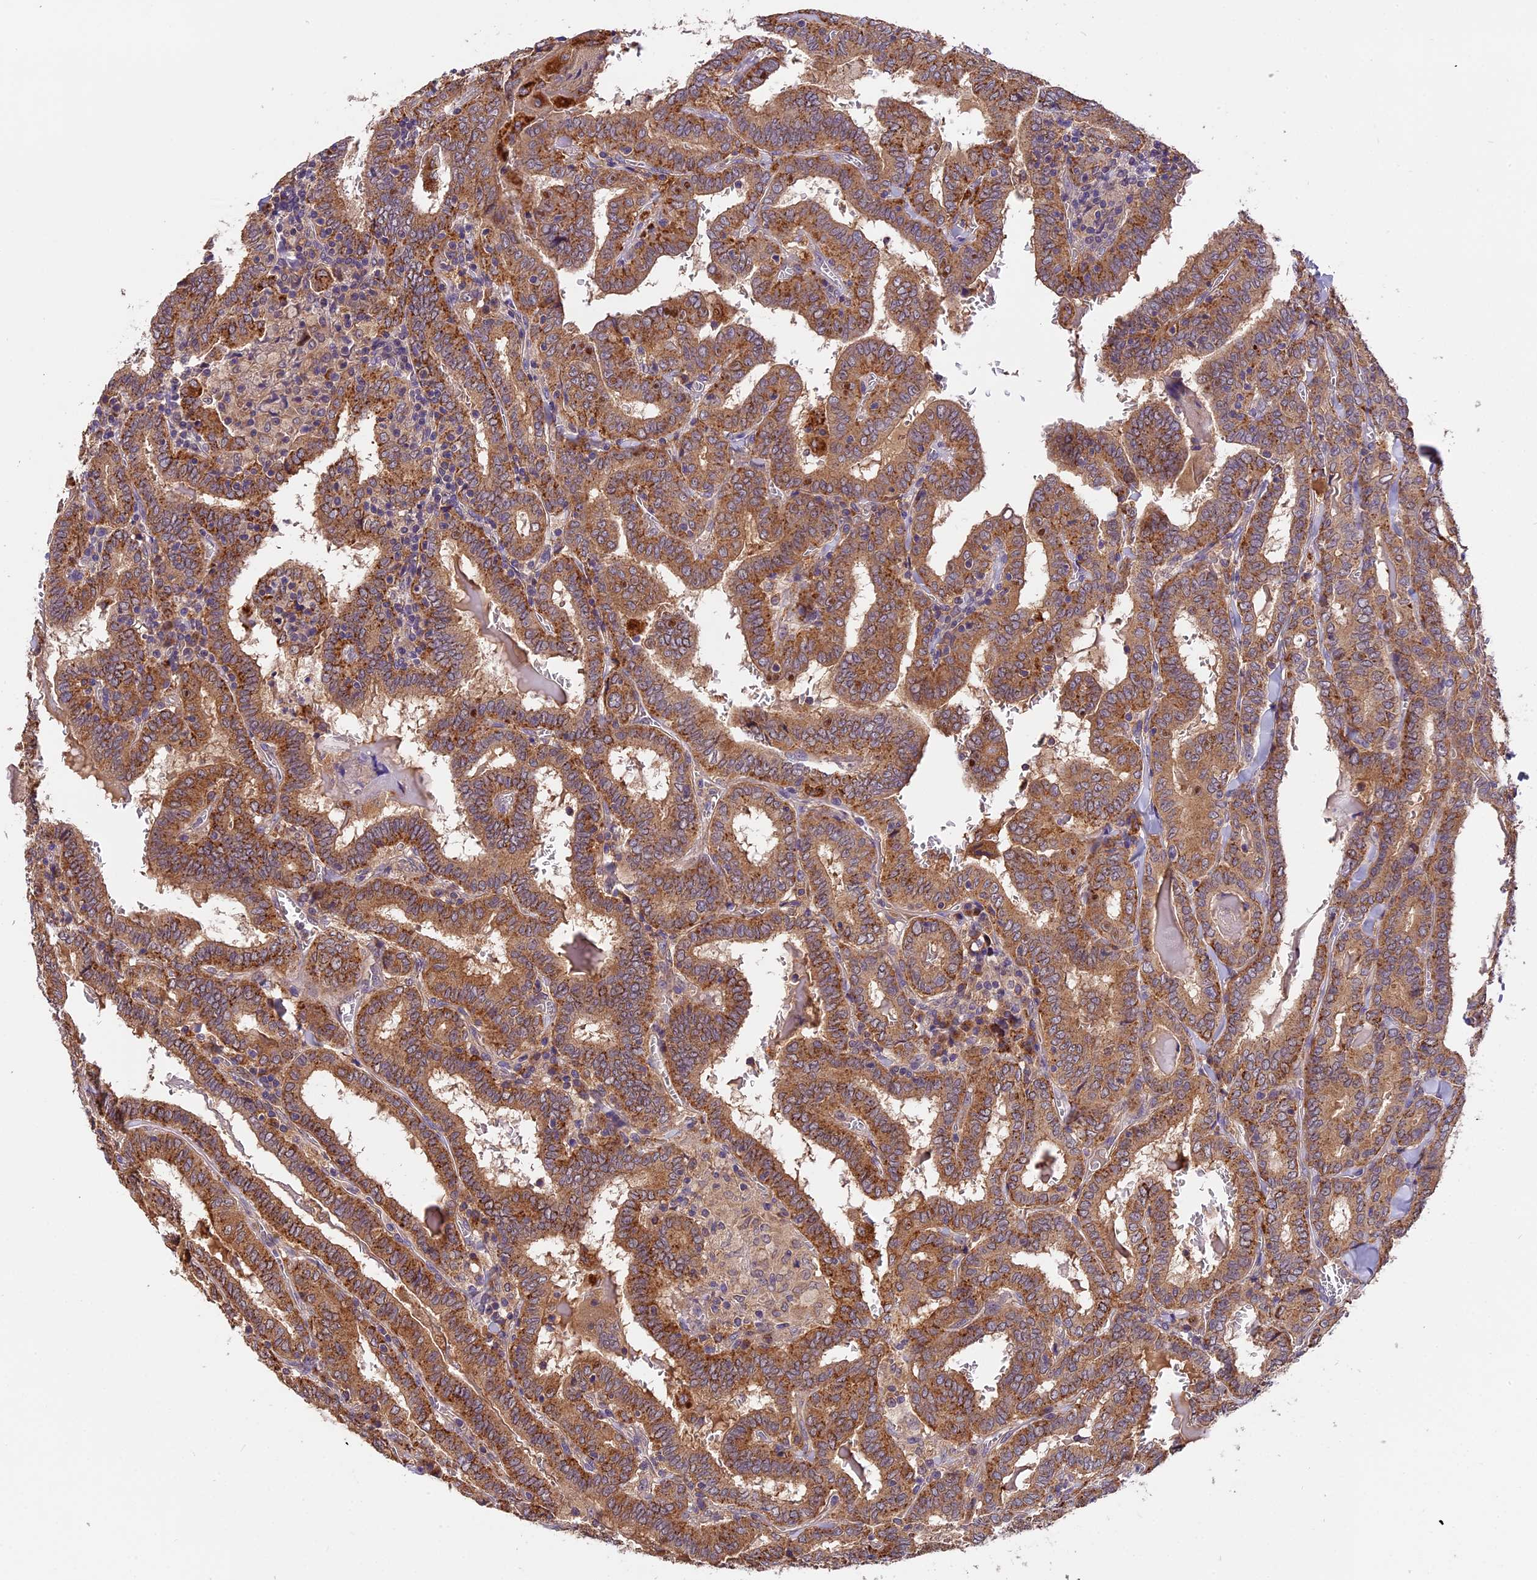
{"staining": {"intensity": "moderate", "quantity": ">75%", "location": "cytoplasmic/membranous"}, "tissue": "thyroid cancer", "cell_type": "Tumor cells", "image_type": "cancer", "snomed": [{"axis": "morphology", "description": "Papillary adenocarcinoma, NOS"}, {"axis": "topography", "description": "Thyroid gland"}], "caption": "Tumor cells demonstrate medium levels of moderate cytoplasmic/membranous staining in about >75% of cells in human papillary adenocarcinoma (thyroid).", "gene": "COPE", "patient": {"sex": "female", "age": 72}}